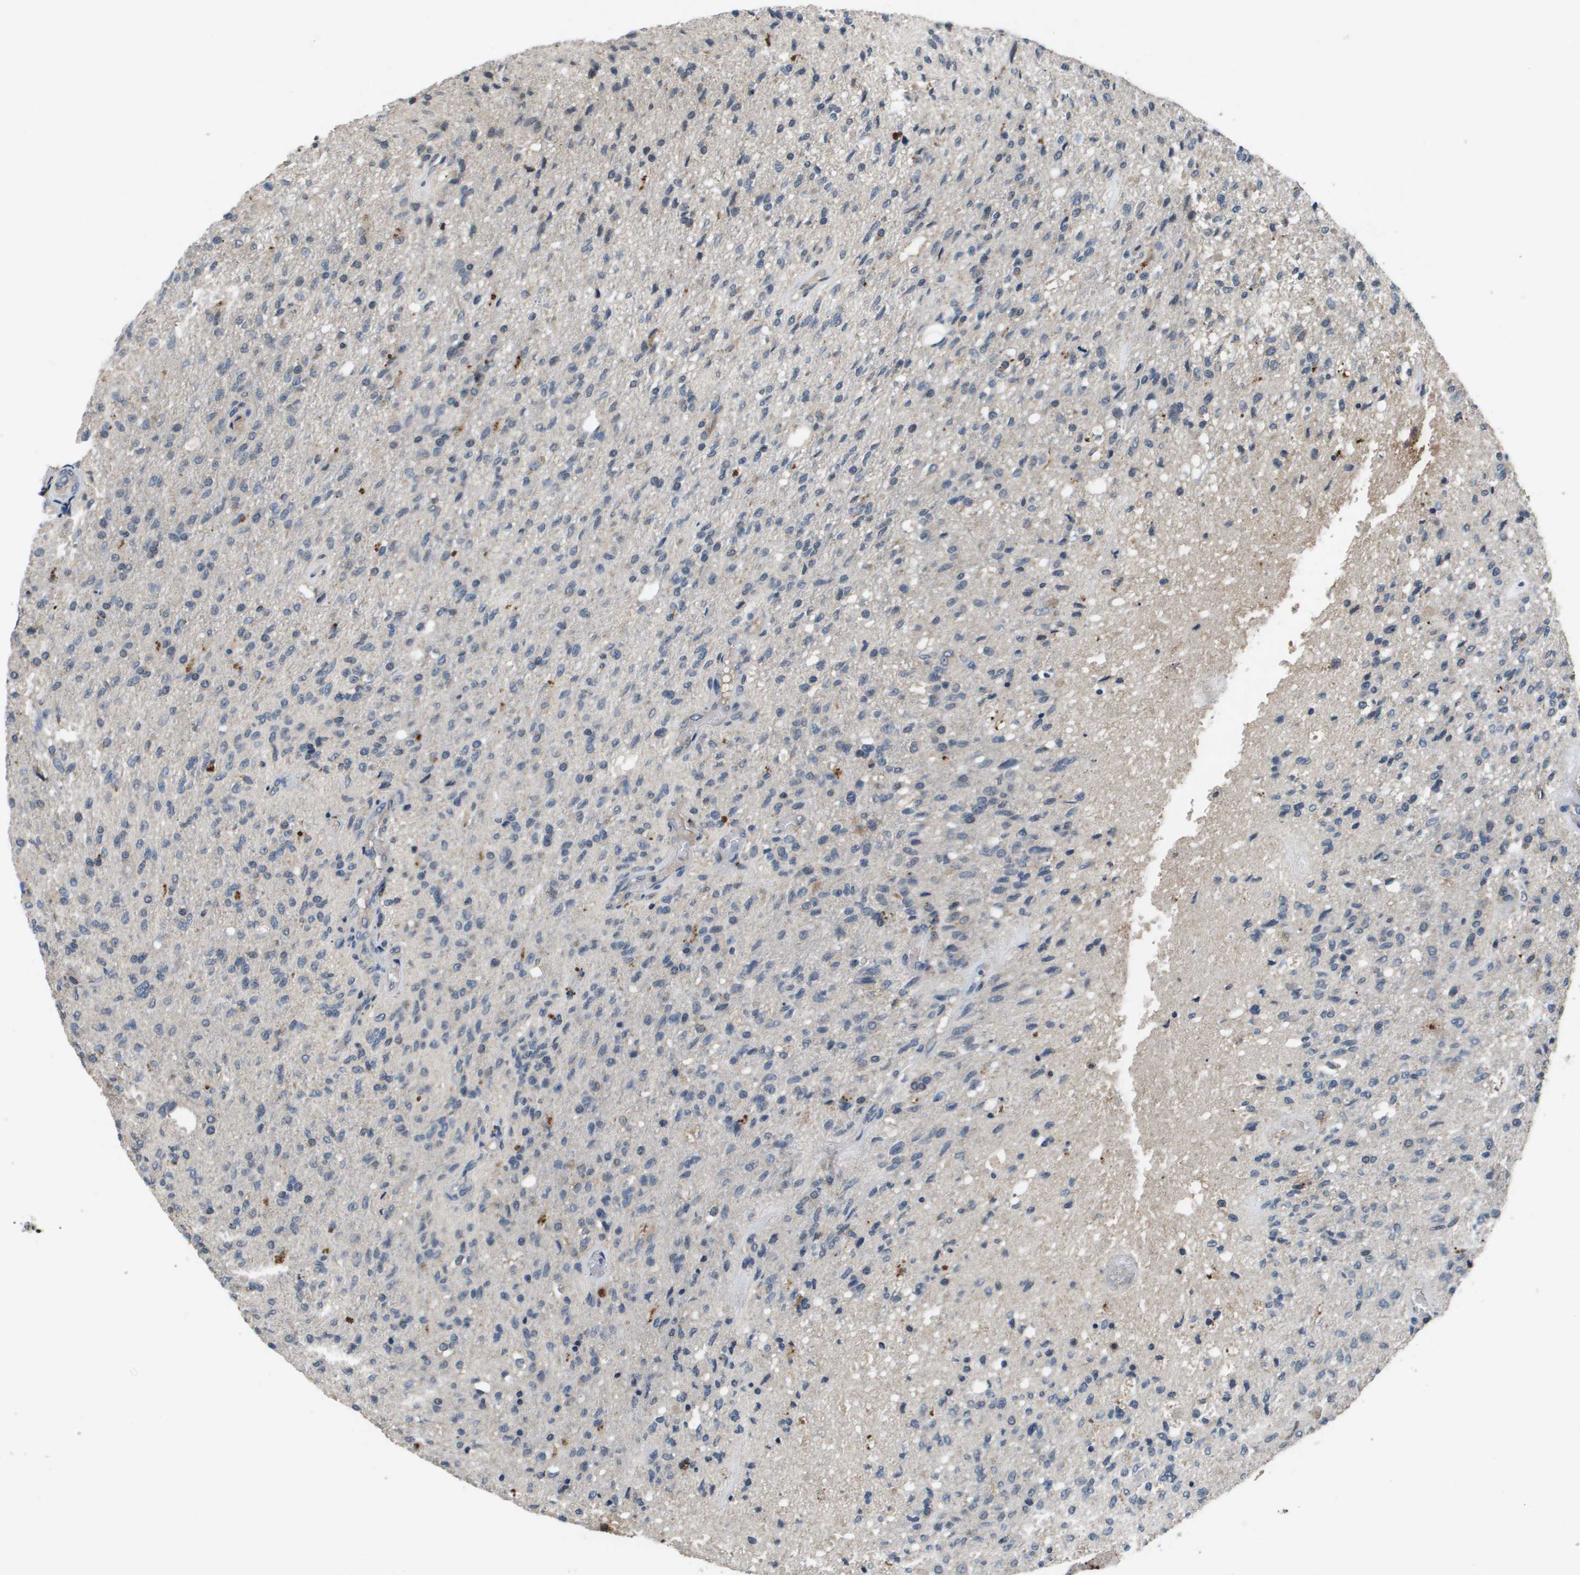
{"staining": {"intensity": "negative", "quantity": "none", "location": "none"}, "tissue": "glioma", "cell_type": "Tumor cells", "image_type": "cancer", "snomed": [{"axis": "morphology", "description": "Normal tissue, NOS"}, {"axis": "morphology", "description": "Glioma, malignant, High grade"}, {"axis": "topography", "description": "Cerebral cortex"}], "caption": "Malignant high-grade glioma was stained to show a protein in brown. There is no significant expression in tumor cells. Nuclei are stained in blue.", "gene": "PROC", "patient": {"sex": "male", "age": 77}}